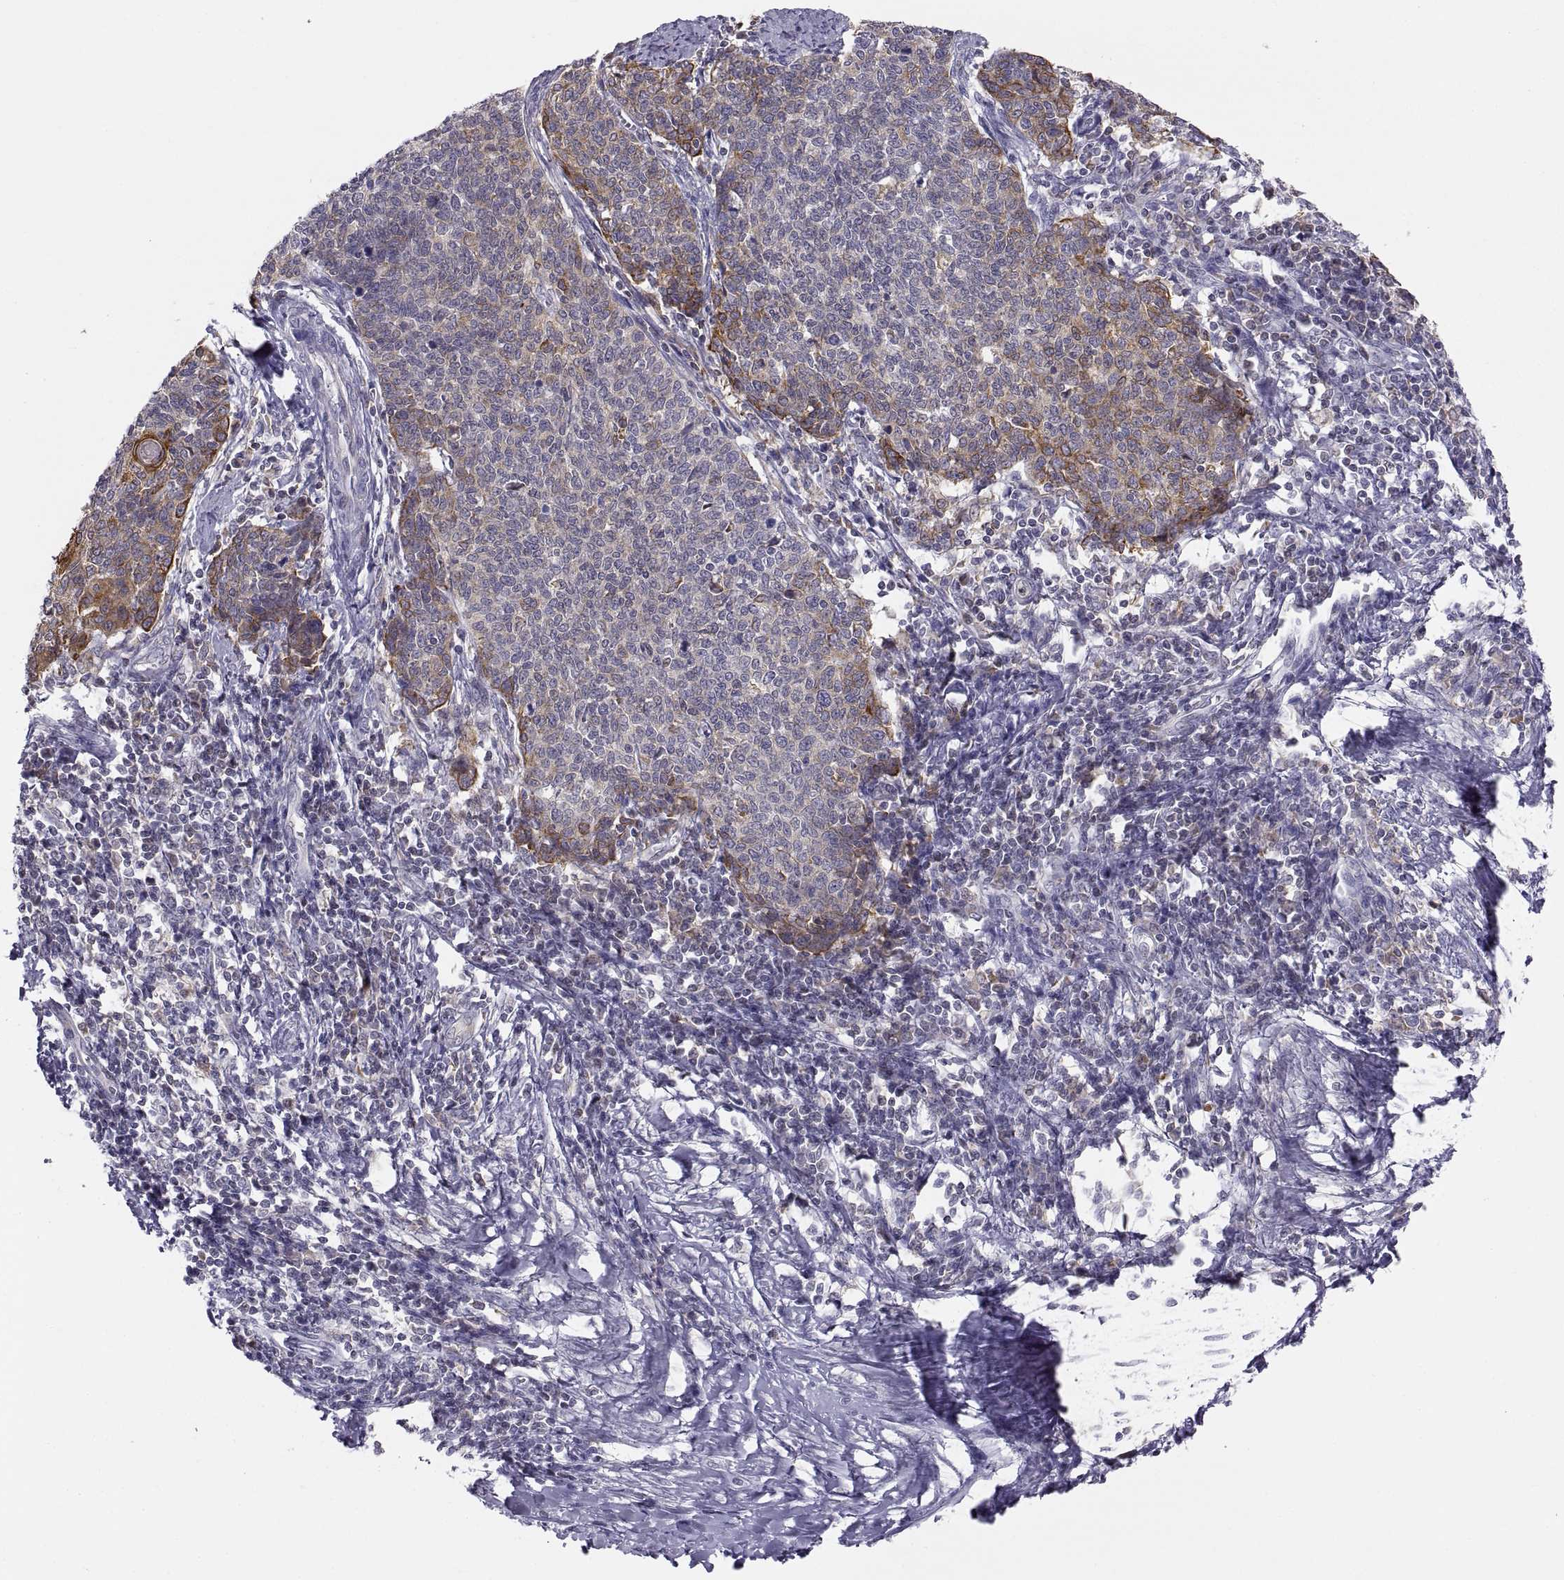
{"staining": {"intensity": "strong", "quantity": "<25%", "location": "cytoplasmic/membranous"}, "tissue": "cervical cancer", "cell_type": "Tumor cells", "image_type": "cancer", "snomed": [{"axis": "morphology", "description": "Squamous cell carcinoma, NOS"}, {"axis": "topography", "description": "Cervix"}], "caption": "High-power microscopy captured an IHC micrograph of cervical cancer, revealing strong cytoplasmic/membranous positivity in about <25% of tumor cells.", "gene": "ERO1A", "patient": {"sex": "female", "age": 39}}